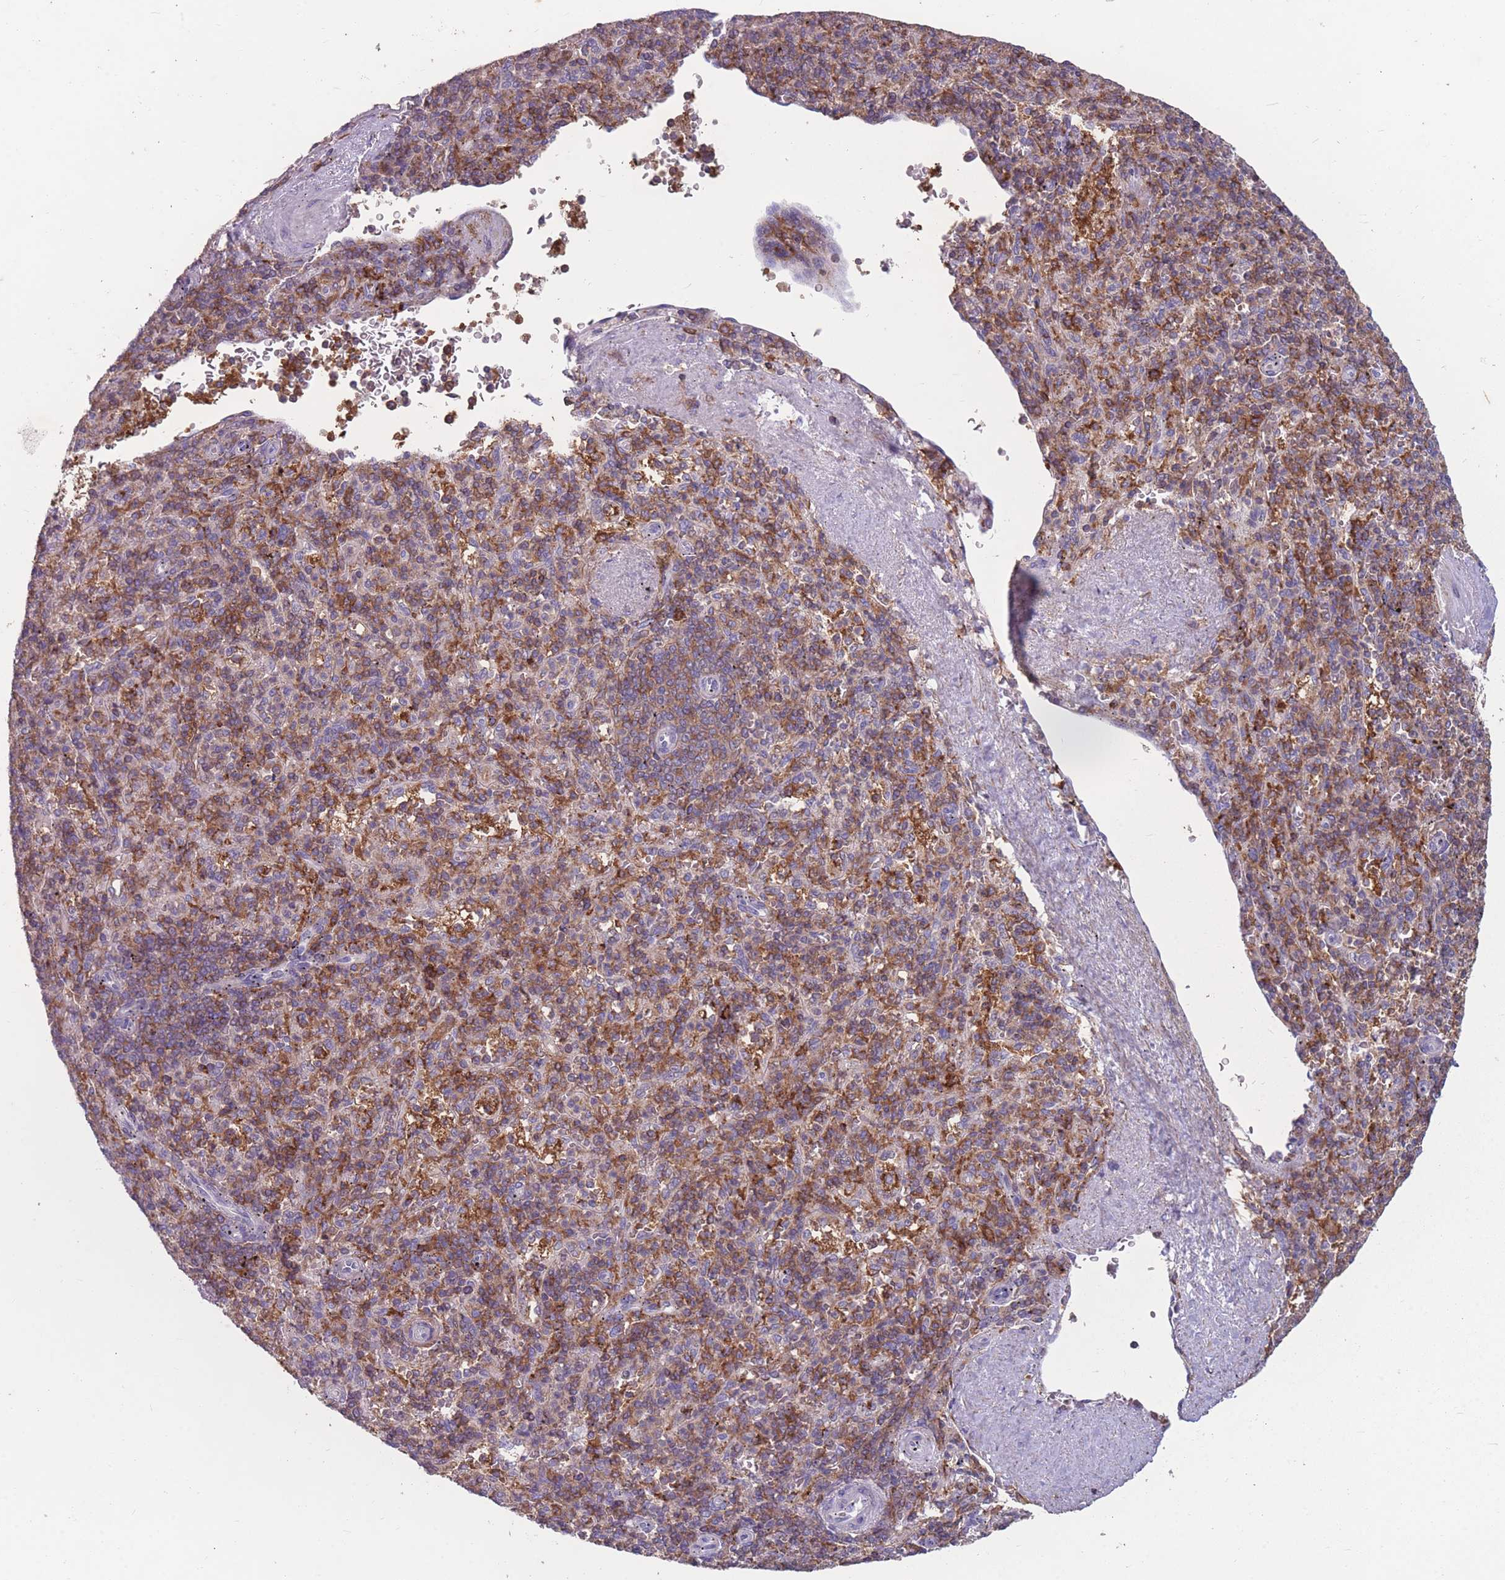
{"staining": {"intensity": "strong", "quantity": "25%-75%", "location": "cytoplasmic/membranous"}, "tissue": "spleen", "cell_type": "Cells in red pulp", "image_type": "normal", "snomed": [{"axis": "morphology", "description": "Normal tissue, NOS"}, {"axis": "topography", "description": "Spleen"}], "caption": "Protein expression analysis of normal human spleen reveals strong cytoplasmic/membranous expression in about 25%-75% of cells in red pulp. The protein is shown in brown color, while the nuclei are stained blue.", "gene": "CD33", "patient": {"sex": "male", "age": 82}}